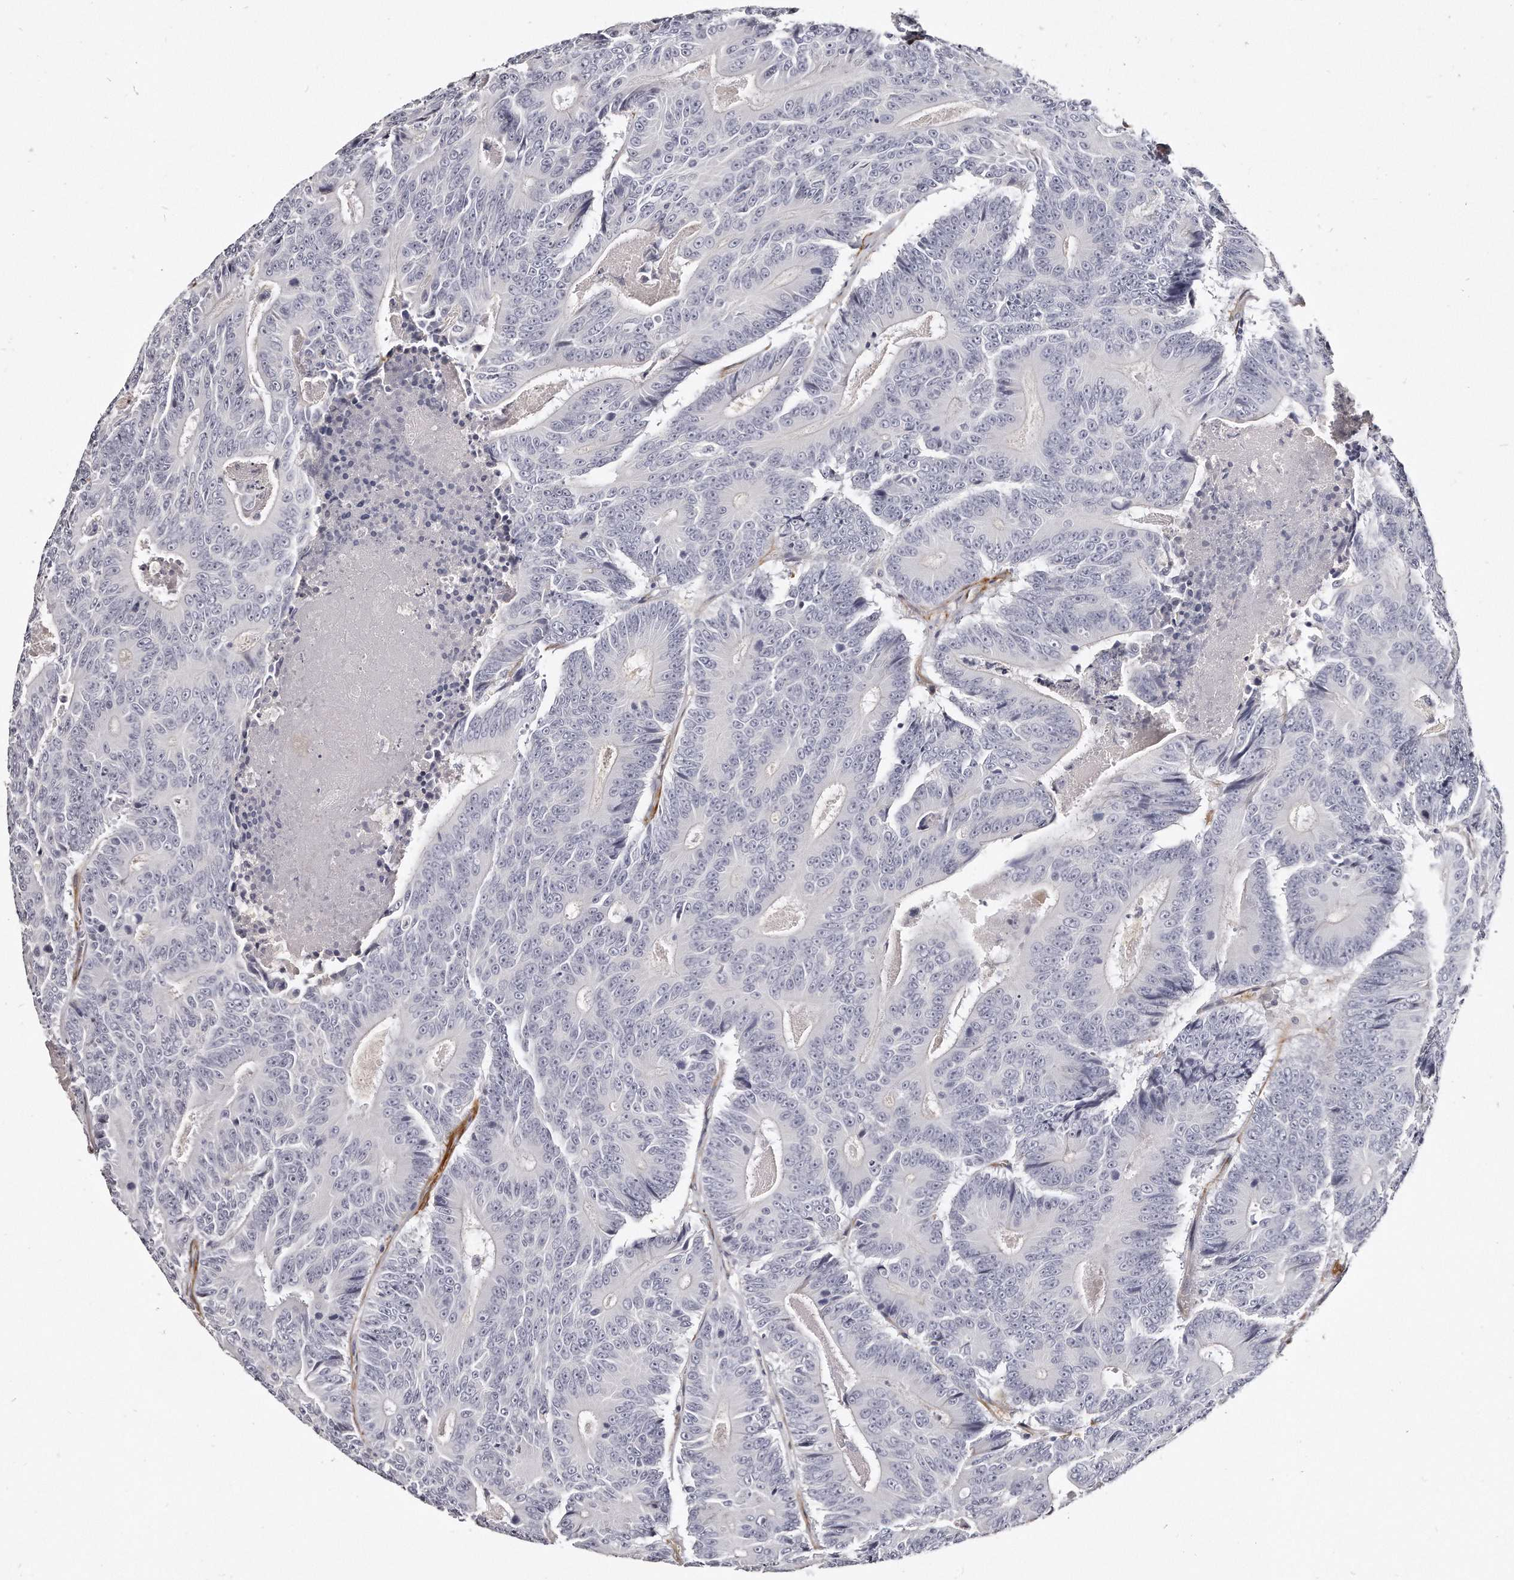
{"staining": {"intensity": "negative", "quantity": "none", "location": "none"}, "tissue": "colorectal cancer", "cell_type": "Tumor cells", "image_type": "cancer", "snomed": [{"axis": "morphology", "description": "Adenocarcinoma, NOS"}, {"axis": "topography", "description": "Colon"}], "caption": "Immunohistochemical staining of colorectal adenocarcinoma displays no significant staining in tumor cells.", "gene": "LMOD1", "patient": {"sex": "male", "age": 83}}